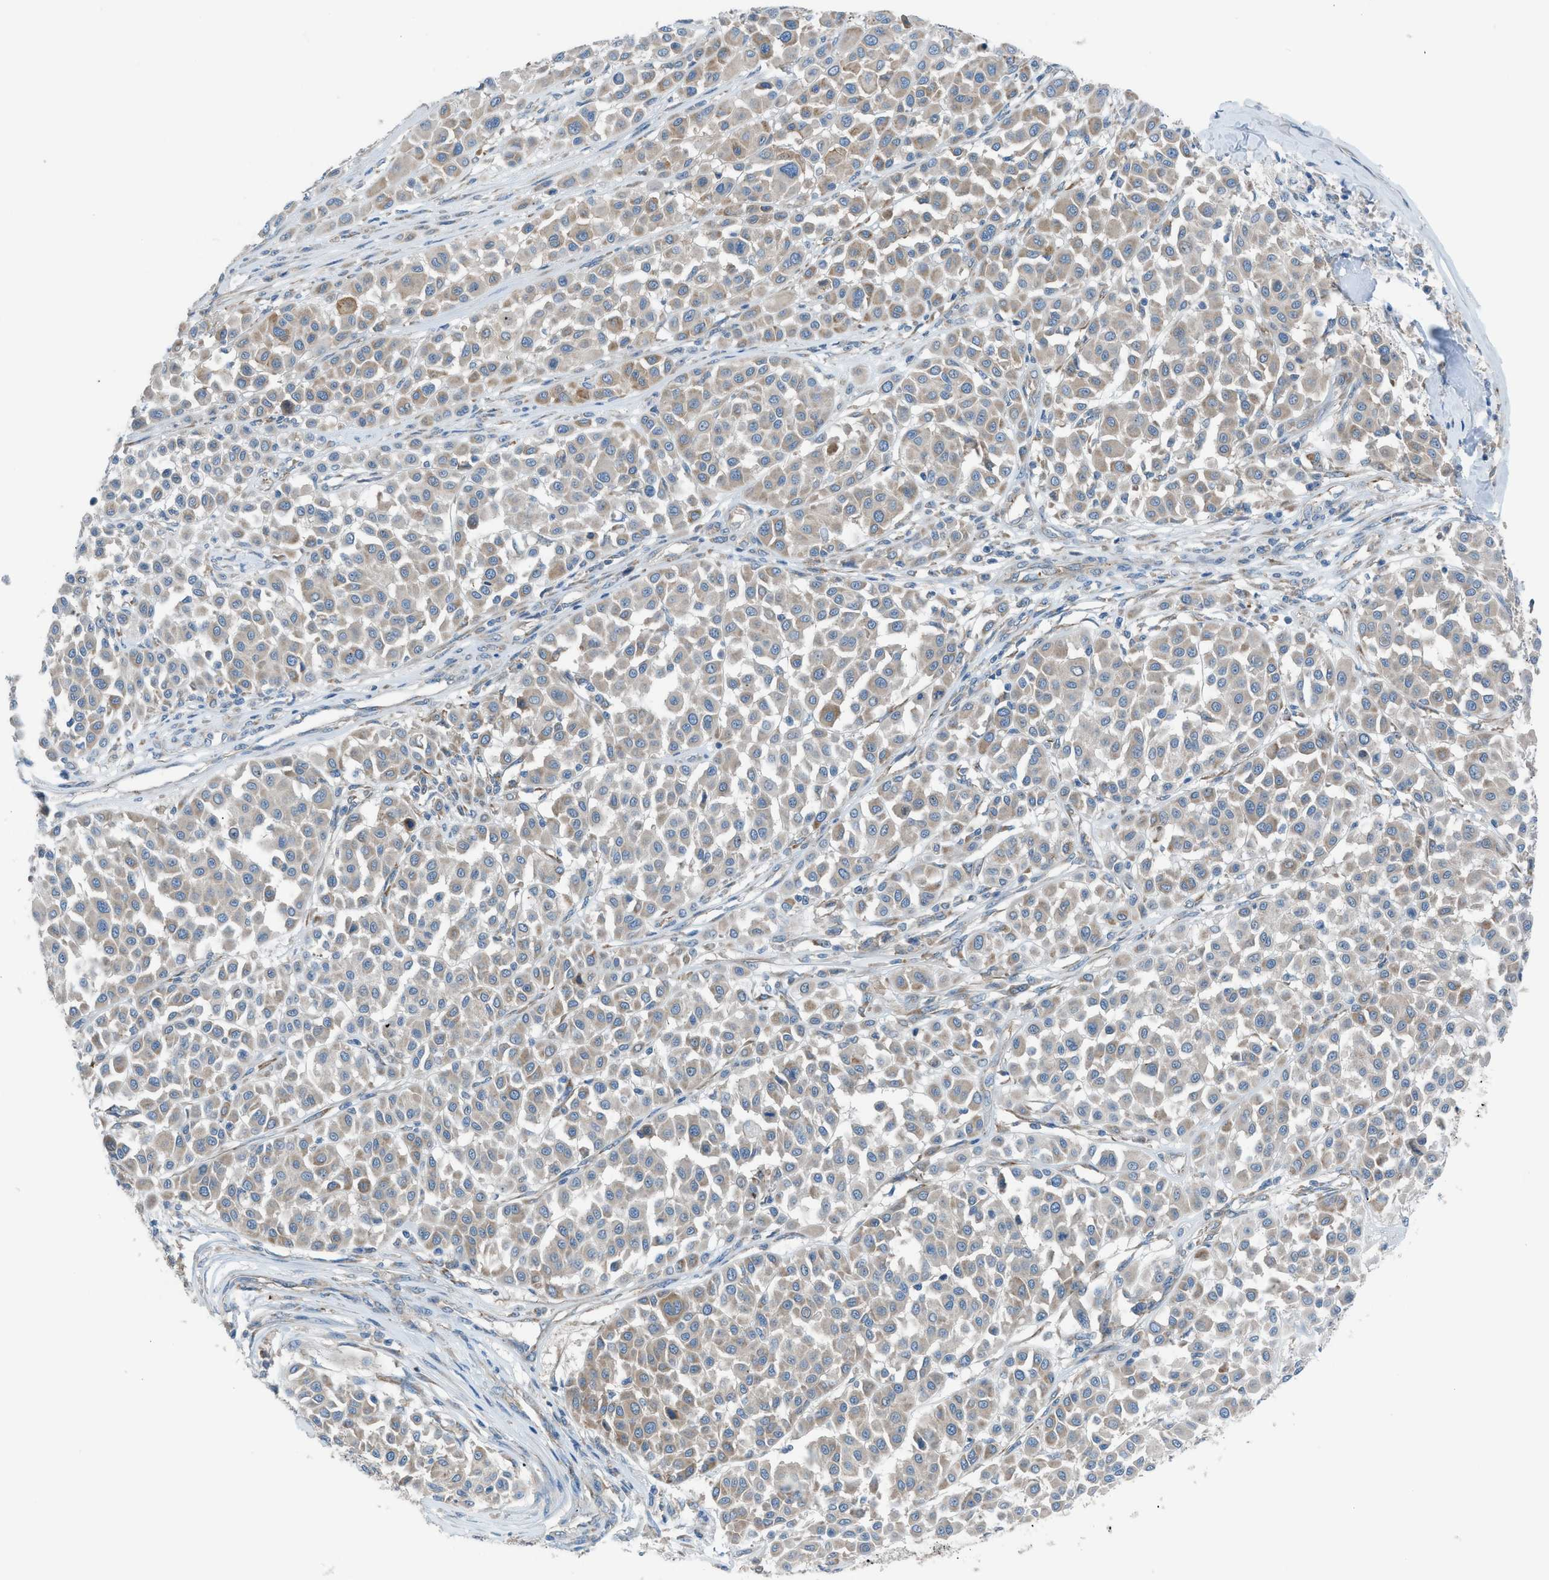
{"staining": {"intensity": "weak", "quantity": "25%-75%", "location": "cytoplasmic/membranous"}, "tissue": "melanoma", "cell_type": "Tumor cells", "image_type": "cancer", "snomed": [{"axis": "morphology", "description": "Malignant melanoma, Metastatic site"}, {"axis": "topography", "description": "Soft tissue"}], "caption": "Human melanoma stained for a protein (brown) shows weak cytoplasmic/membranous positive staining in about 25%-75% of tumor cells.", "gene": "HEG1", "patient": {"sex": "male", "age": 41}}